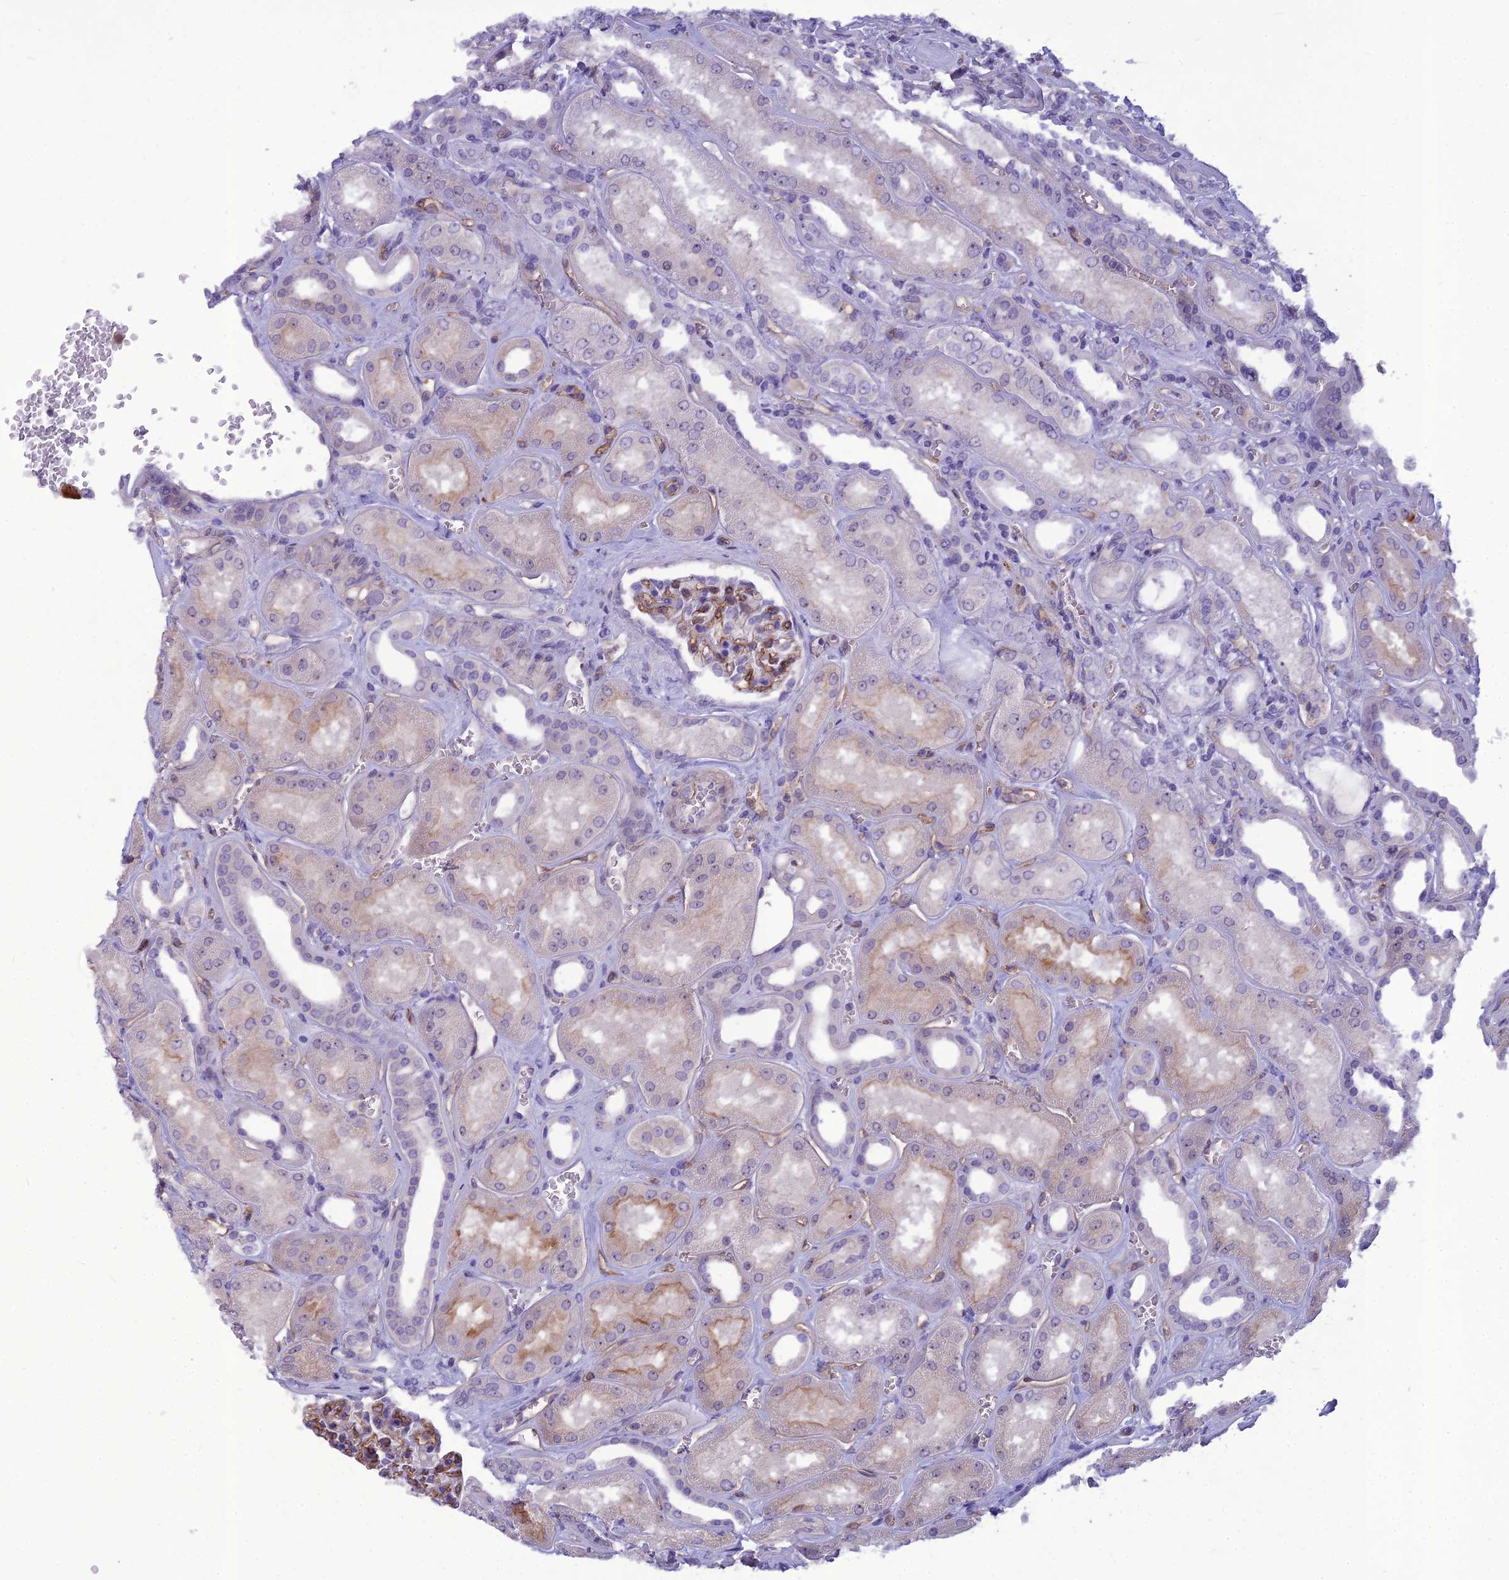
{"staining": {"intensity": "moderate", "quantity": "<25%", "location": "cytoplasmic/membranous"}, "tissue": "kidney", "cell_type": "Cells in glomeruli", "image_type": "normal", "snomed": [{"axis": "morphology", "description": "Normal tissue, NOS"}, {"axis": "morphology", "description": "Adenocarcinoma, NOS"}, {"axis": "topography", "description": "Kidney"}], "caption": "IHC of benign kidney exhibits low levels of moderate cytoplasmic/membranous staining in about <25% of cells in glomeruli. (Stains: DAB (3,3'-diaminobenzidine) in brown, nuclei in blue, Microscopy: brightfield microscopy at high magnification).", "gene": "BBS7", "patient": {"sex": "female", "age": 68}}